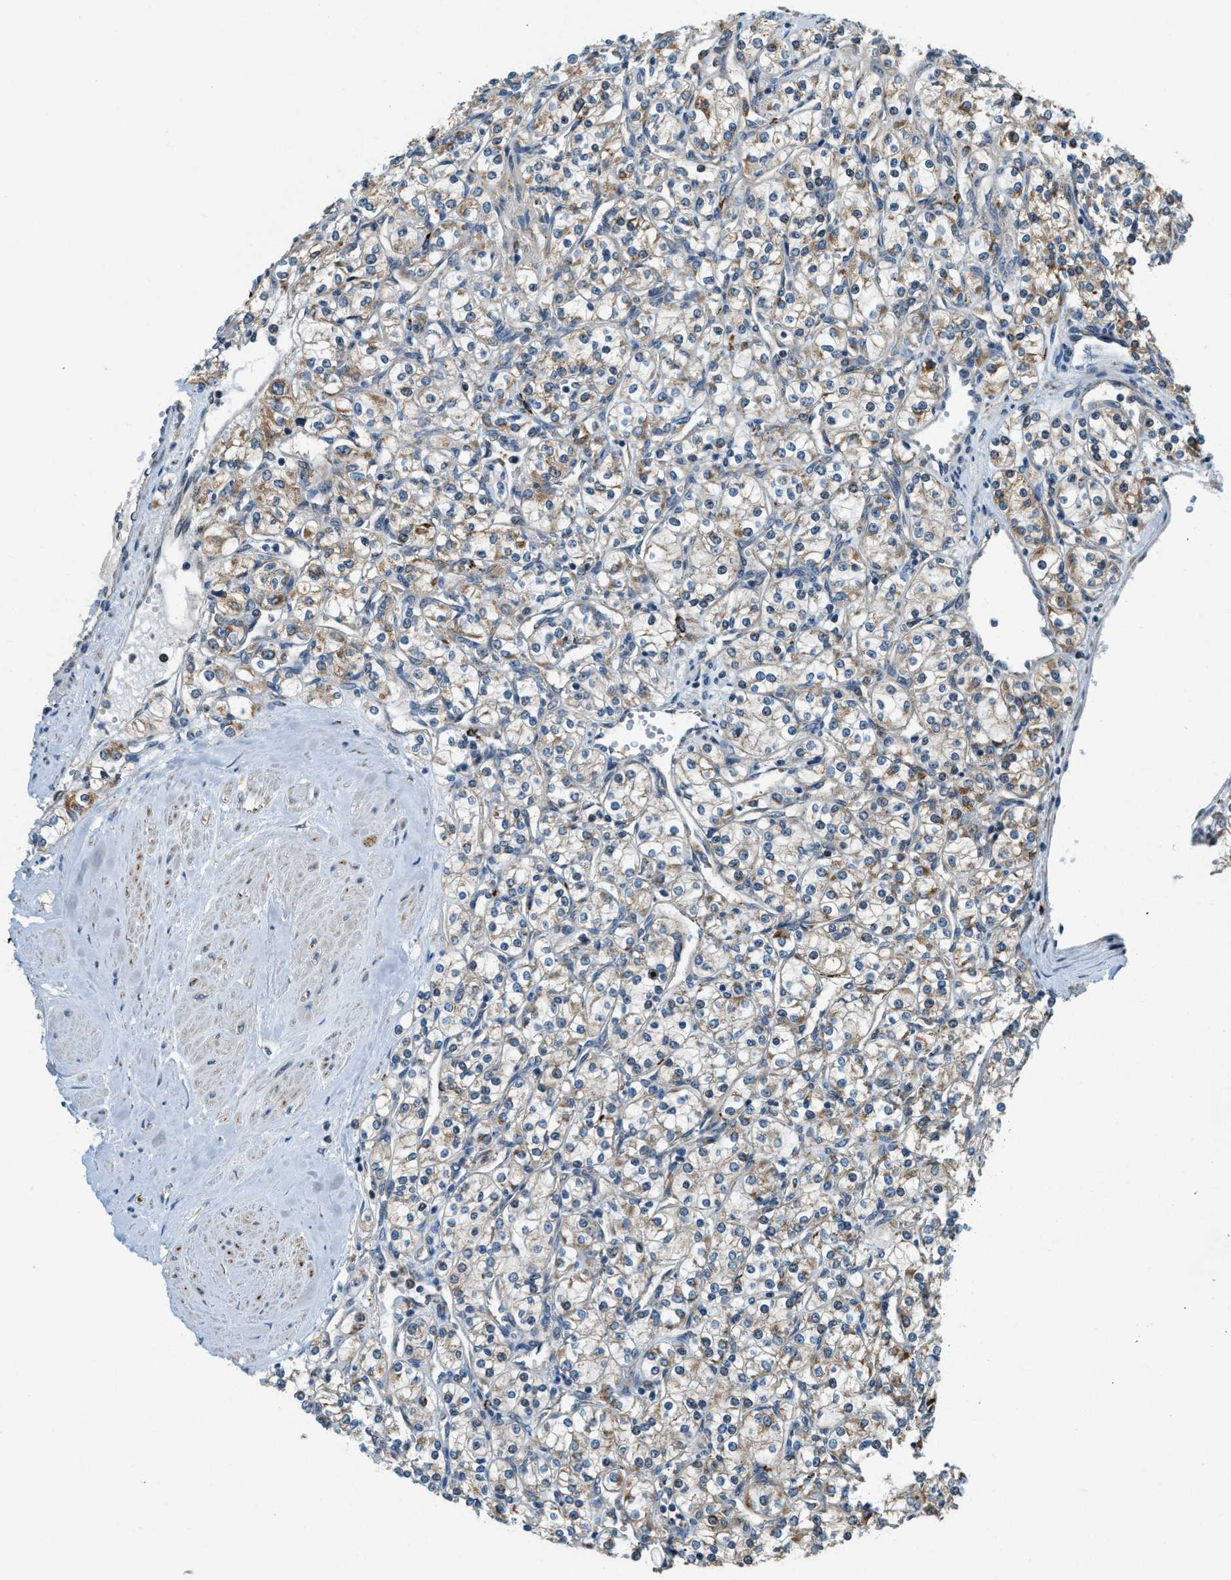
{"staining": {"intensity": "moderate", "quantity": "<25%", "location": "cytoplasmic/membranous"}, "tissue": "renal cancer", "cell_type": "Tumor cells", "image_type": "cancer", "snomed": [{"axis": "morphology", "description": "Adenocarcinoma, NOS"}, {"axis": "topography", "description": "Kidney"}], "caption": "About <25% of tumor cells in human renal adenocarcinoma show moderate cytoplasmic/membranous protein staining as visualized by brown immunohistochemical staining.", "gene": "STARD3NL", "patient": {"sex": "male", "age": 77}}